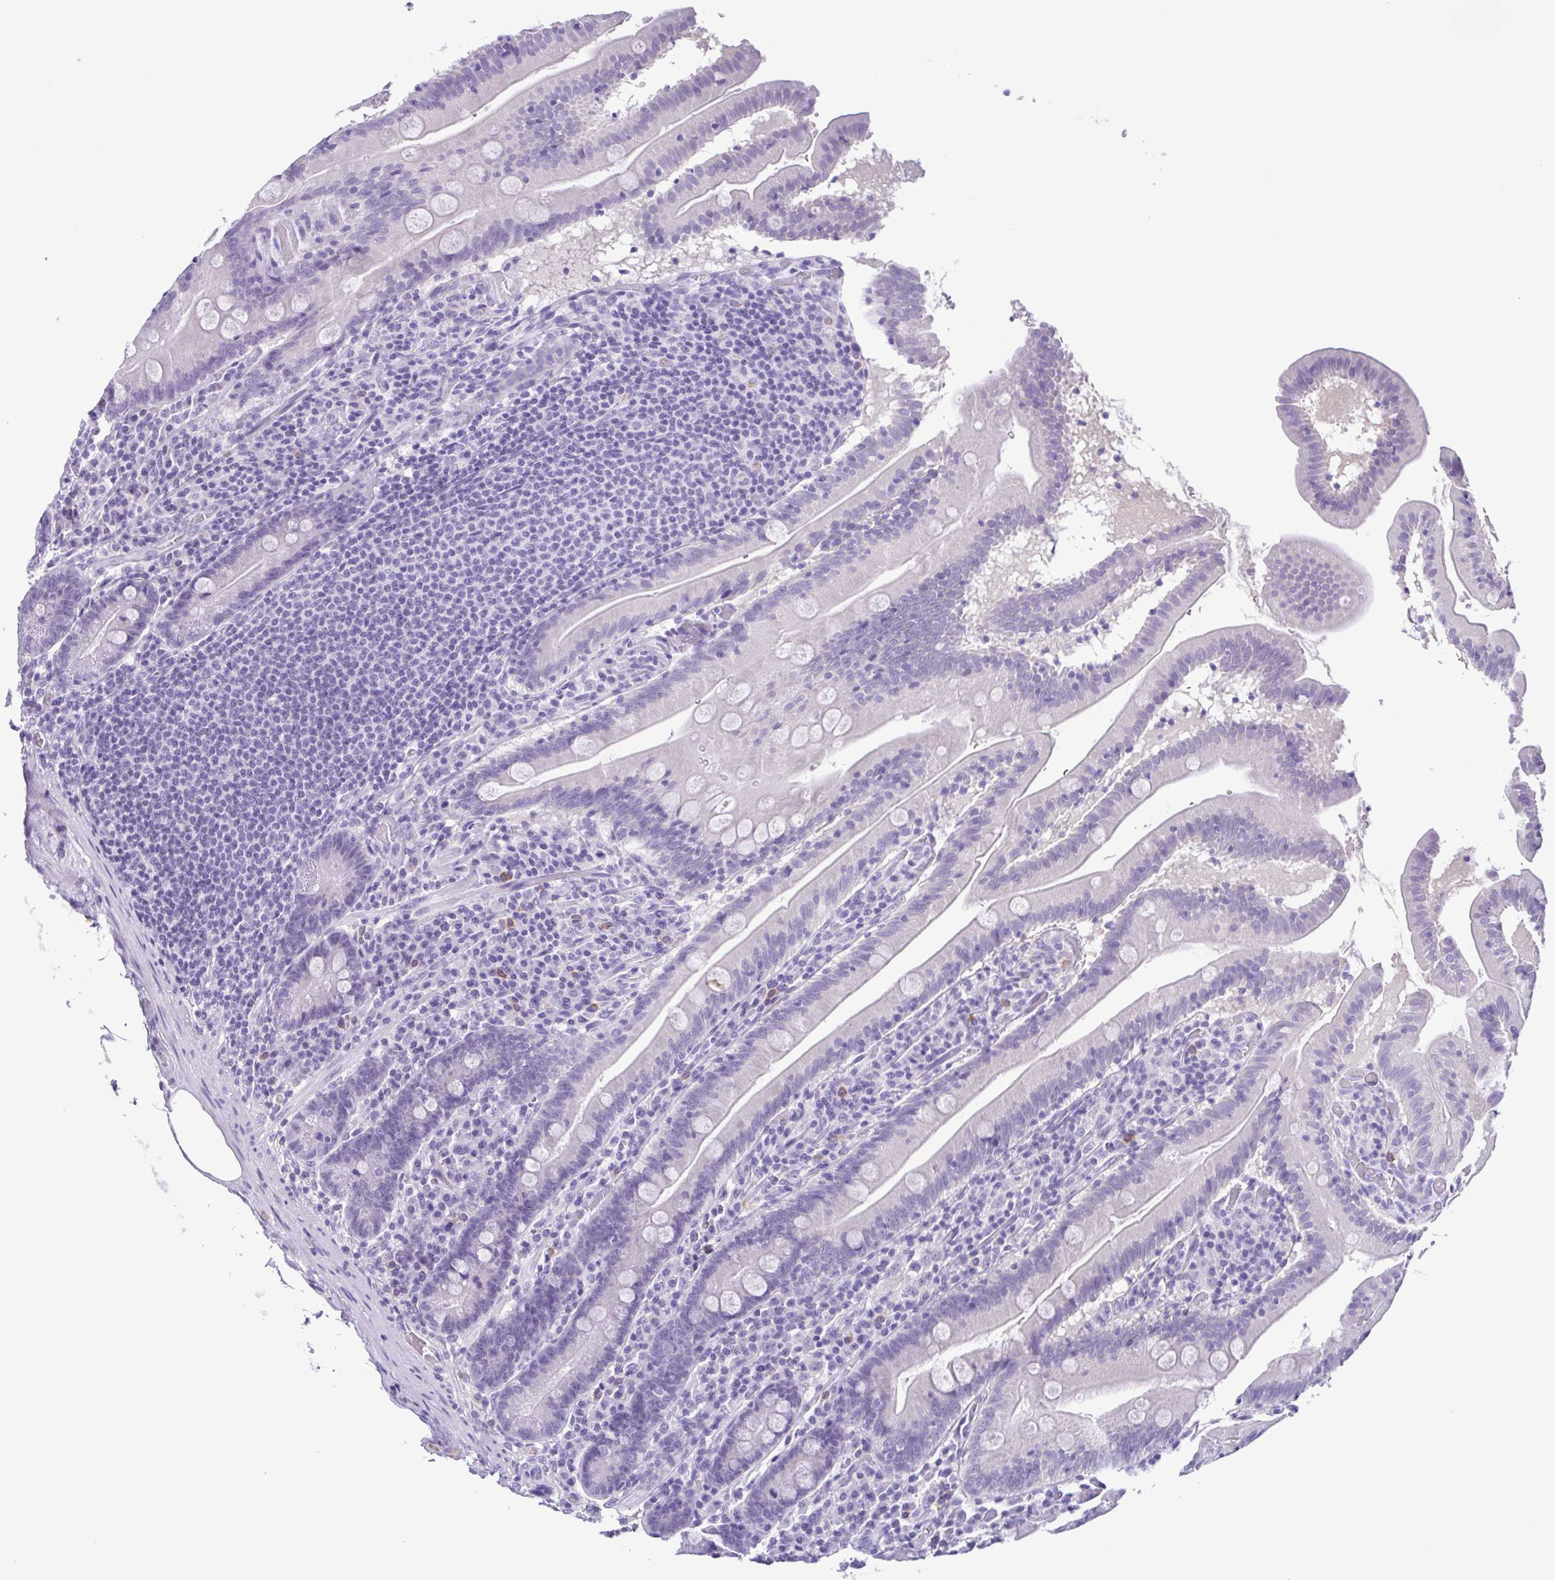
{"staining": {"intensity": "negative", "quantity": "none", "location": "none"}, "tissue": "small intestine", "cell_type": "Glandular cells", "image_type": "normal", "snomed": [{"axis": "morphology", "description": "Normal tissue, NOS"}, {"axis": "topography", "description": "Small intestine"}], "caption": "High magnification brightfield microscopy of normal small intestine stained with DAB (3,3'-diaminobenzidine) (brown) and counterstained with hematoxylin (blue): glandular cells show no significant positivity. The staining is performed using DAB (3,3'-diaminobenzidine) brown chromogen with nuclei counter-stained in using hematoxylin.", "gene": "SPATA16", "patient": {"sex": "male", "age": 37}}